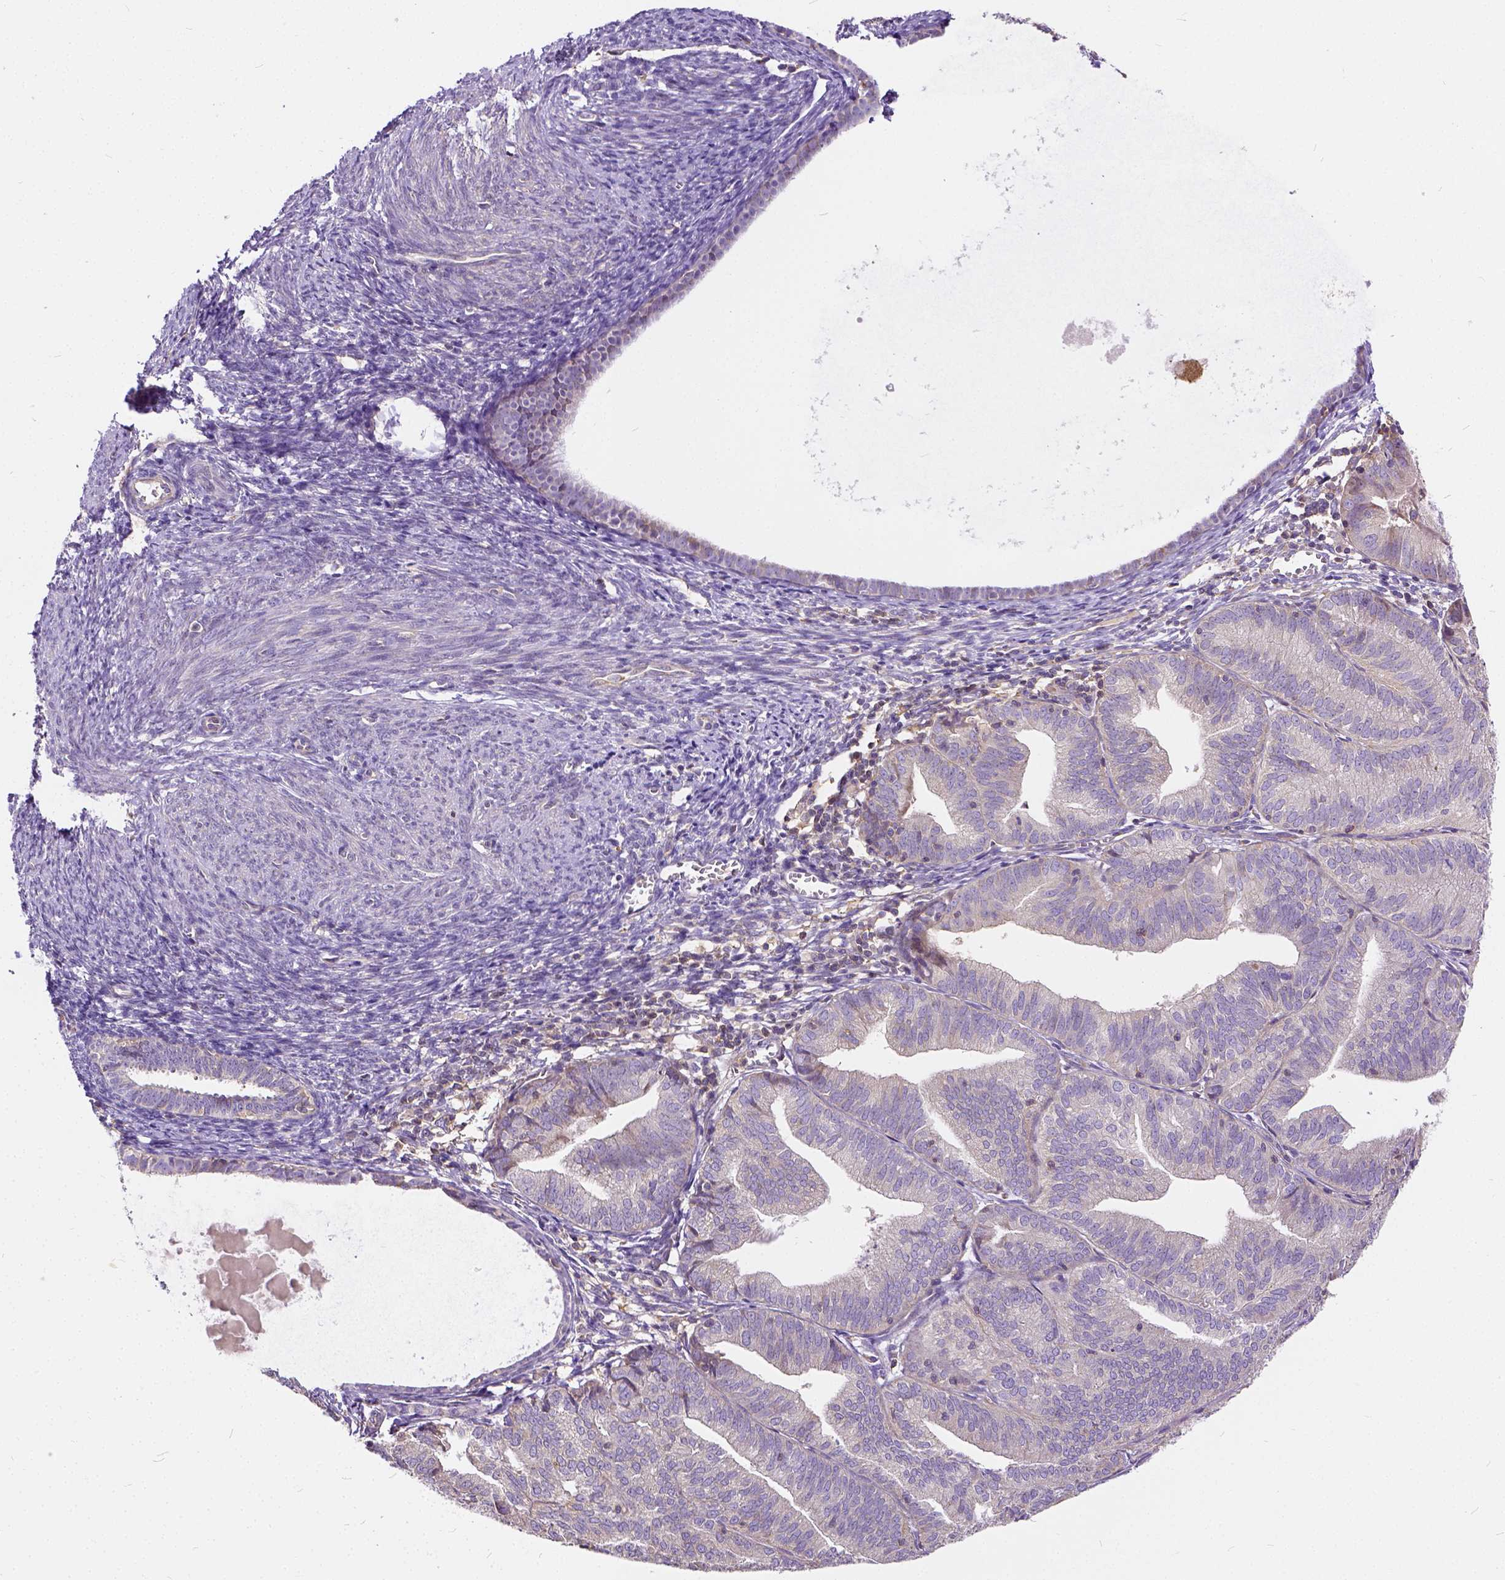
{"staining": {"intensity": "negative", "quantity": "none", "location": "none"}, "tissue": "endometrial cancer", "cell_type": "Tumor cells", "image_type": "cancer", "snomed": [{"axis": "morphology", "description": "Adenocarcinoma, NOS"}, {"axis": "topography", "description": "Endometrium"}], "caption": "Immunohistochemical staining of human endometrial cancer demonstrates no significant expression in tumor cells. The staining was performed using DAB to visualize the protein expression in brown, while the nuclei were stained in blue with hematoxylin (Magnification: 20x).", "gene": "CADM4", "patient": {"sex": "female", "age": 70}}